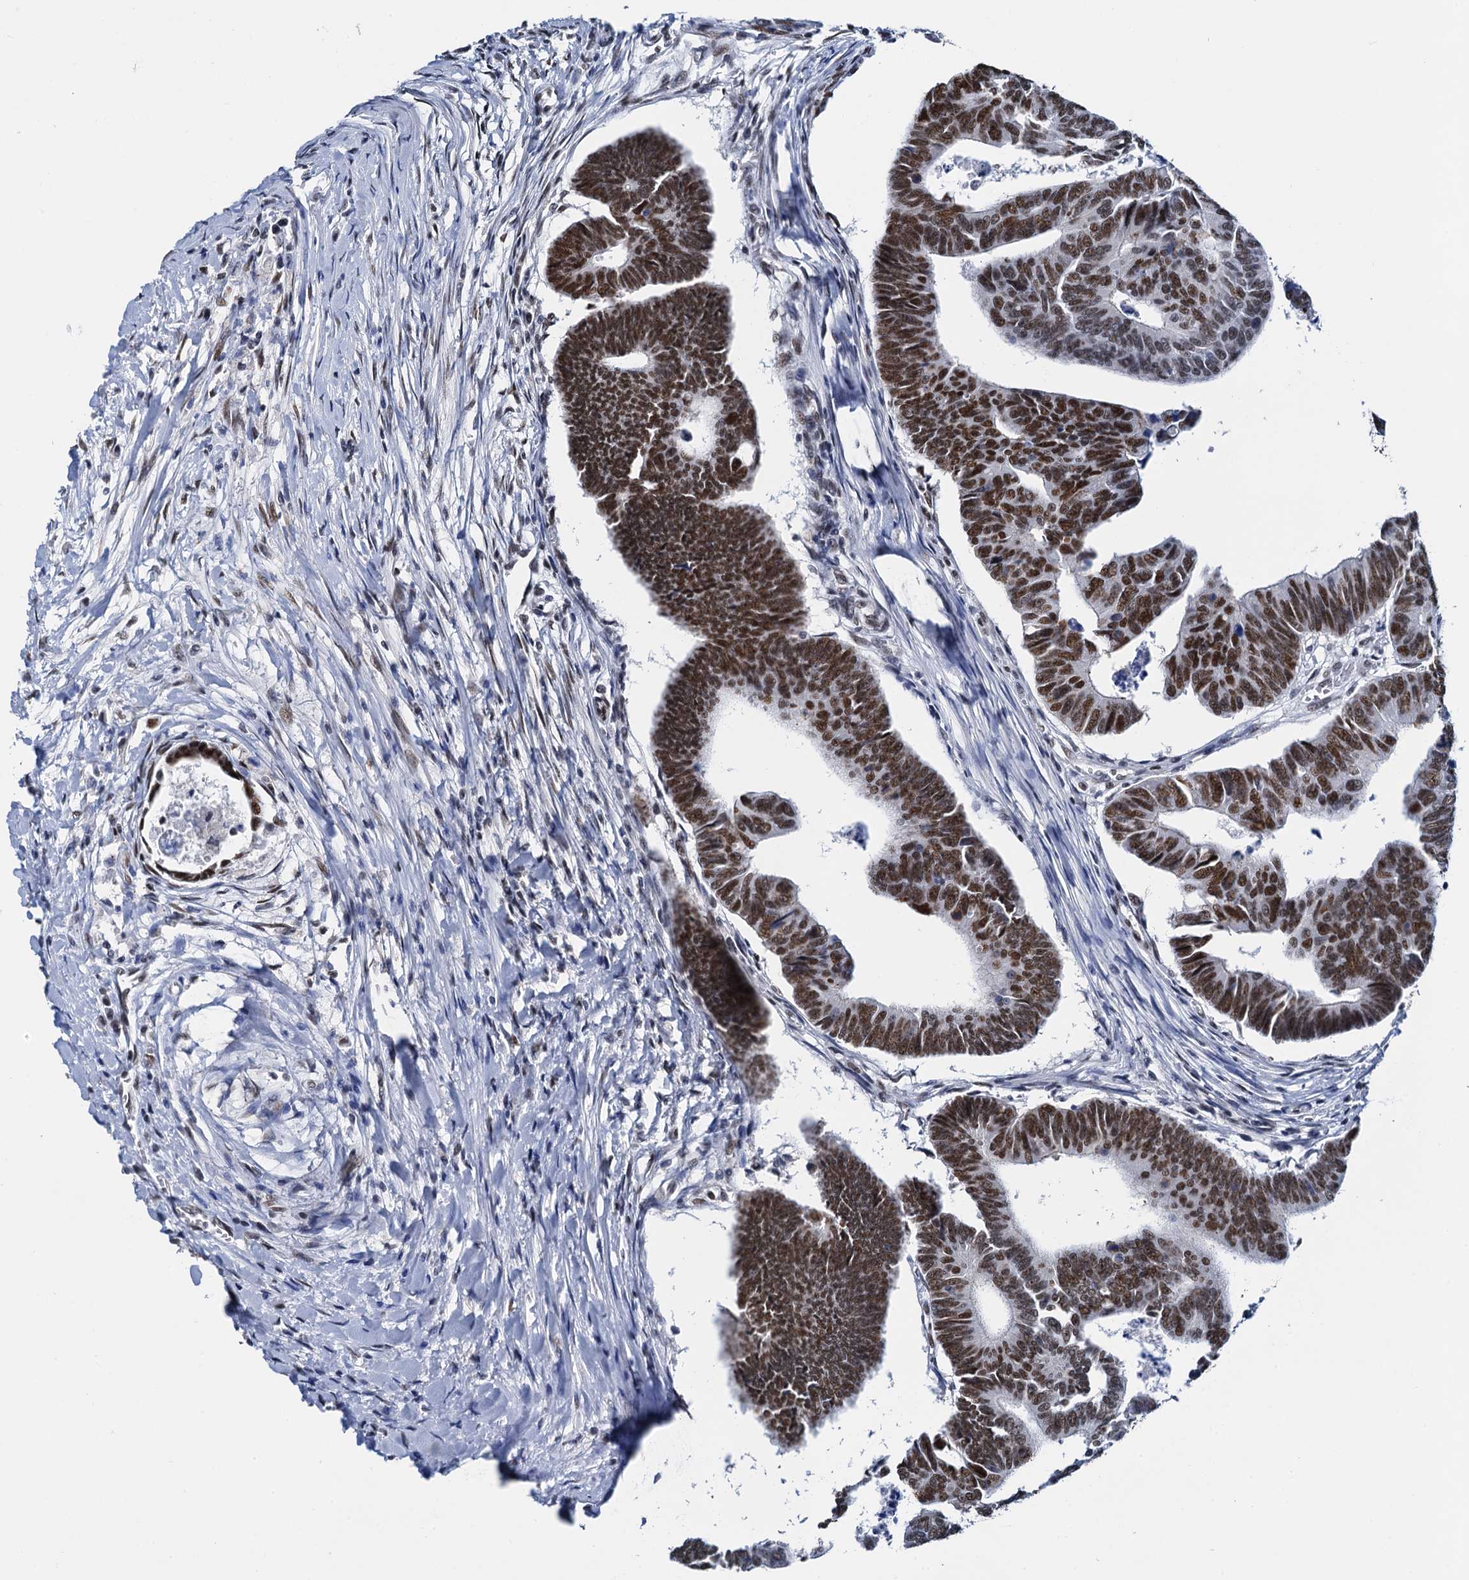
{"staining": {"intensity": "moderate", "quantity": ">75%", "location": "nuclear"}, "tissue": "colorectal cancer", "cell_type": "Tumor cells", "image_type": "cancer", "snomed": [{"axis": "morphology", "description": "Adenocarcinoma, NOS"}, {"axis": "topography", "description": "Rectum"}], "caption": "Adenocarcinoma (colorectal) tissue exhibits moderate nuclear expression in approximately >75% of tumor cells, visualized by immunohistochemistry.", "gene": "SLTM", "patient": {"sex": "female", "age": 65}}